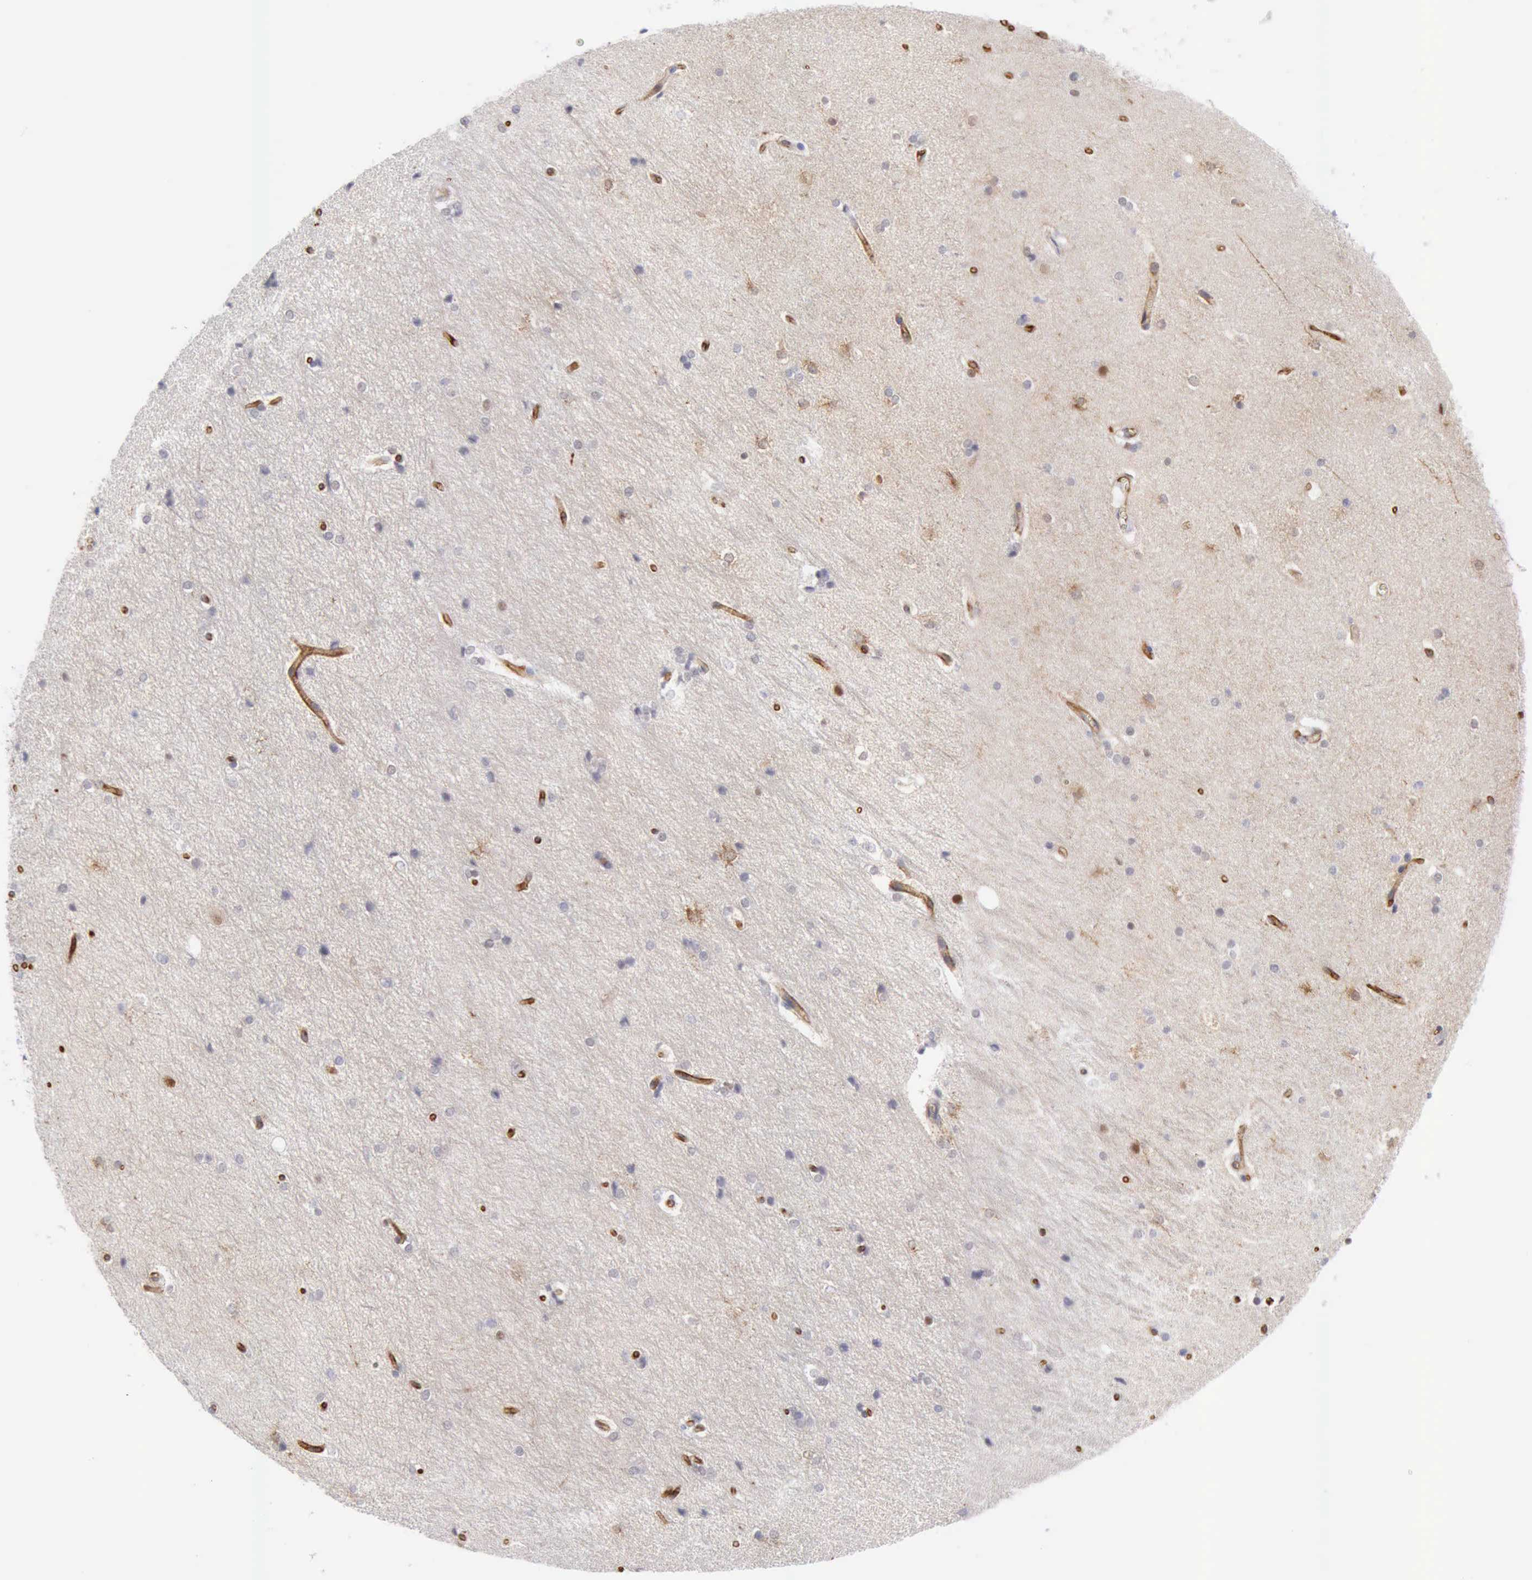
{"staining": {"intensity": "moderate", "quantity": "<25%", "location": "nuclear"}, "tissue": "hippocampus", "cell_type": "Glial cells", "image_type": "normal", "snomed": [{"axis": "morphology", "description": "Normal tissue, NOS"}, {"axis": "topography", "description": "Hippocampus"}], "caption": "This histopathology image displays benign hippocampus stained with IHC to label a protein in brown. The nuclear of glial cells show moderate positivity for the protein. Nuclei are counter-stained blue.", "gene": "TFRC", "patient": {"sex": "female", "age": 19}}